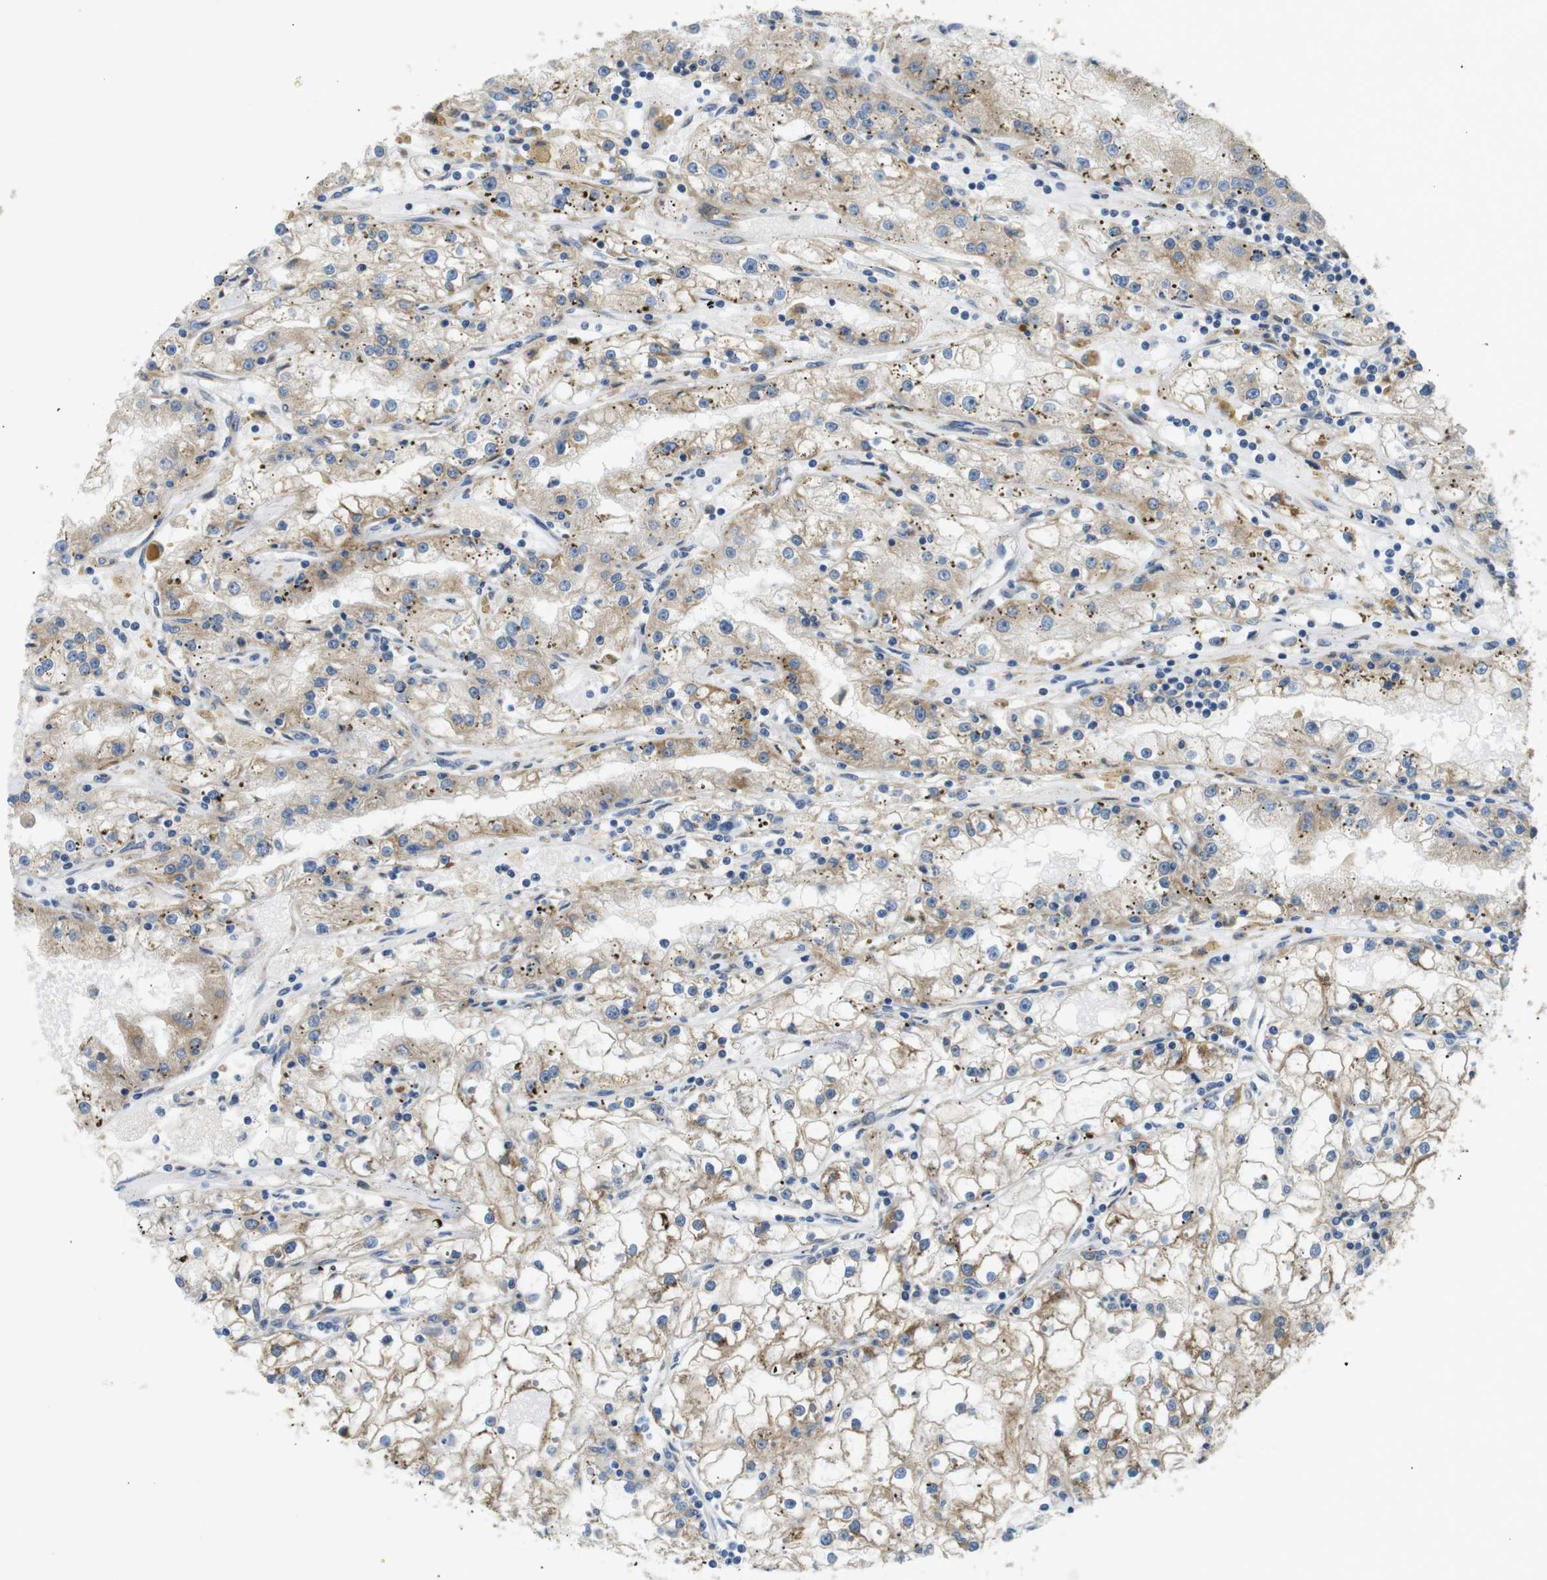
{"staining": {"intensity": "weak", "quantity": ">75%", "location": "cytoplasmic/membranous"}, "tissue": "renal cancer", "cell_type": "Tumor cells", "image_type": "cancer", "snomed": [{"axis": "morphology", "description": "Adenocarcinoma, NOS"}, {"axis": "topography", "description": "Kidney"}], "caption": "The histopathology image shows staining of renal adenocarcinoma, revealing weak cytoplasmic/membranous protein expression (brown color) within tumor cells. (DAB IHC with brightfield microscopy, high magnification).", "gene": "TMEM143", "patient": {"sex": "male", "age": 56}}